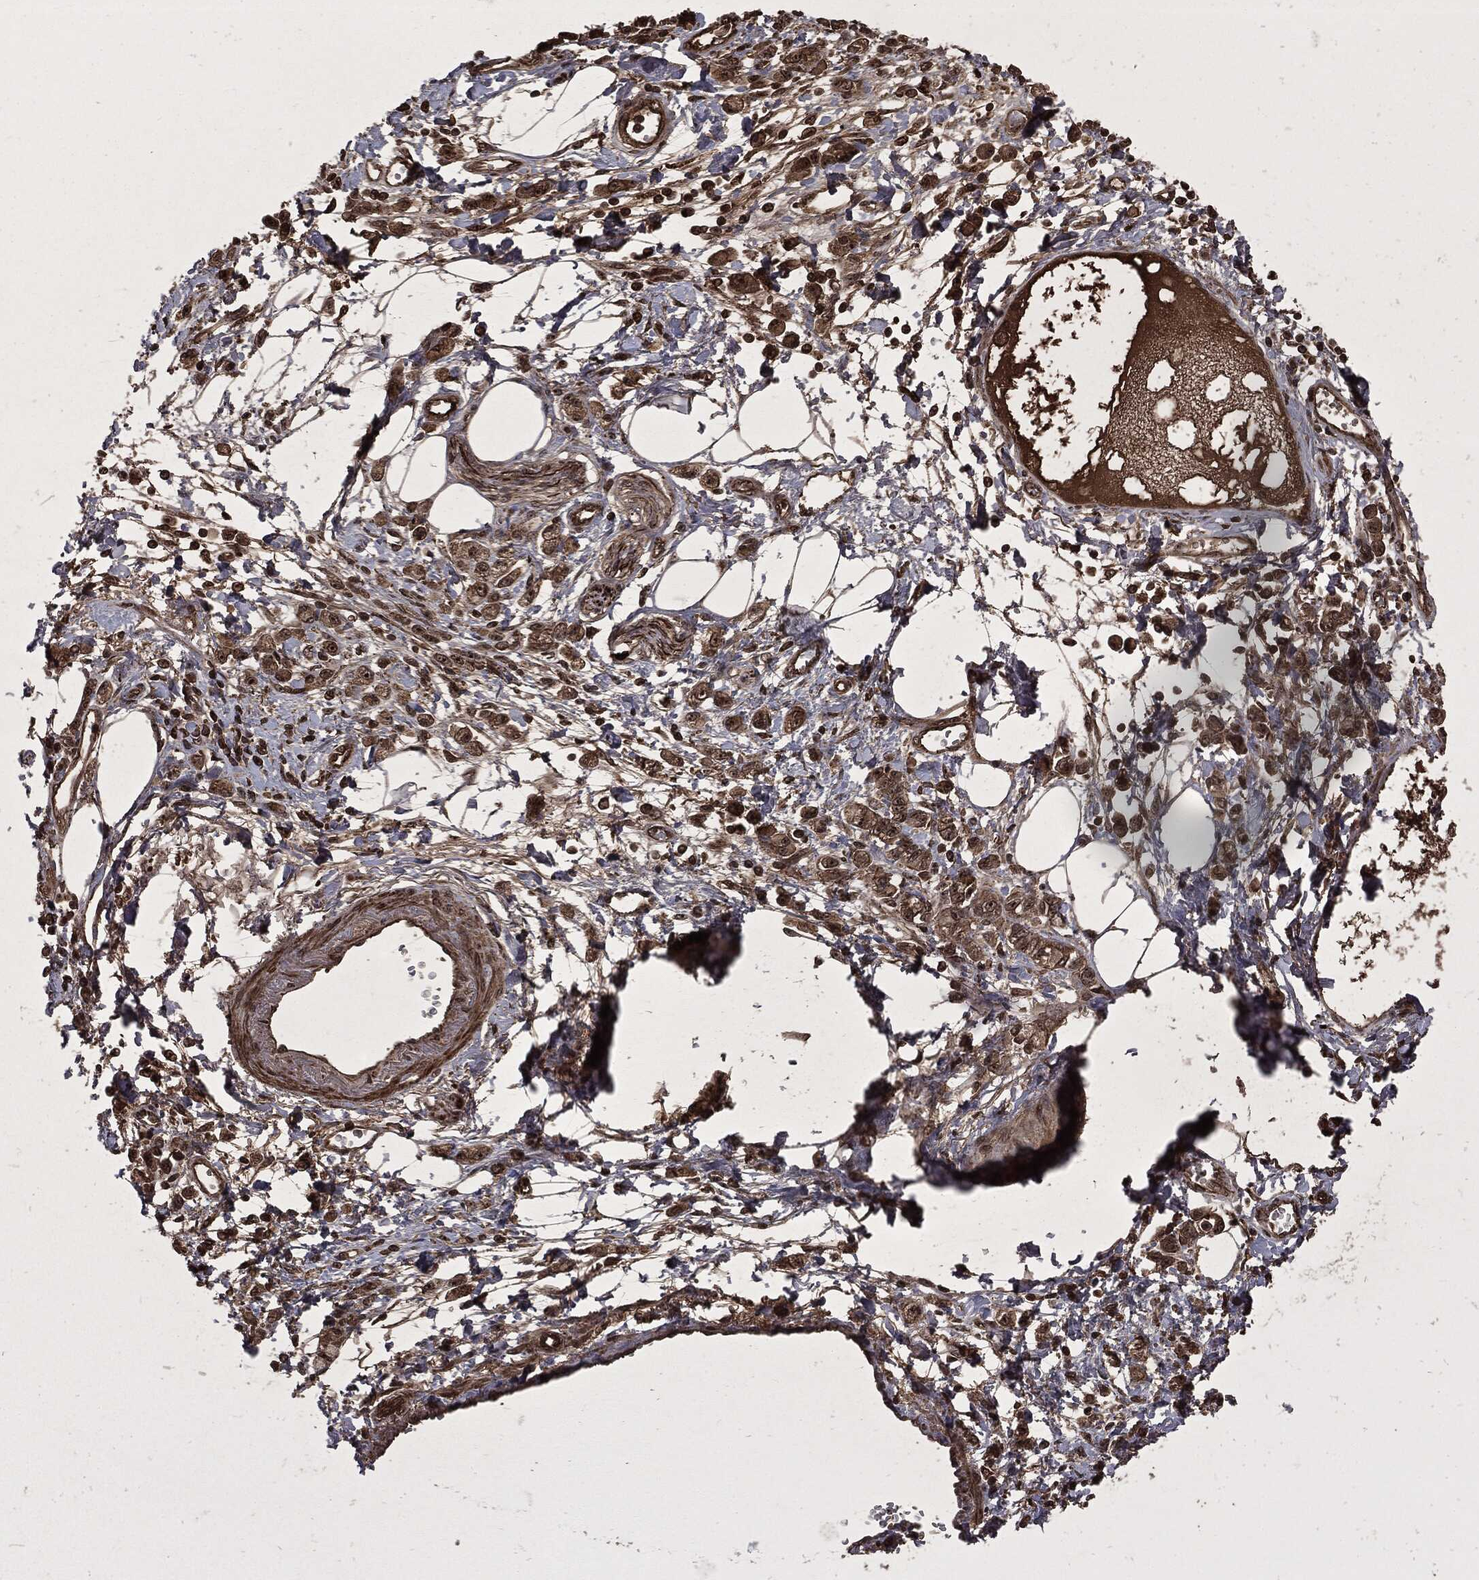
{"staining": {"intensity": "moderate", "quantity": ">75%", "location": "cytoplasmic/membranous,nuclear"}, "tissue": "stomach cancer", "cell_type": "Tumor cells", "image_type": "cancer", "snomed": [{"axis": "morphology", "description": "Adenocarcinoma, NOS"}, {"axis": "topography", "description": "Stomach"}], "caption": "This image exhibits immunohistochemistry (IHC) staining of stomach cancer, with medium moderate cytoplasmic/membranous and nuclear expression in approximately >75% of tumor cells.", "gene": "CARD6", "patient": {"sex": "male", "age": 77}}